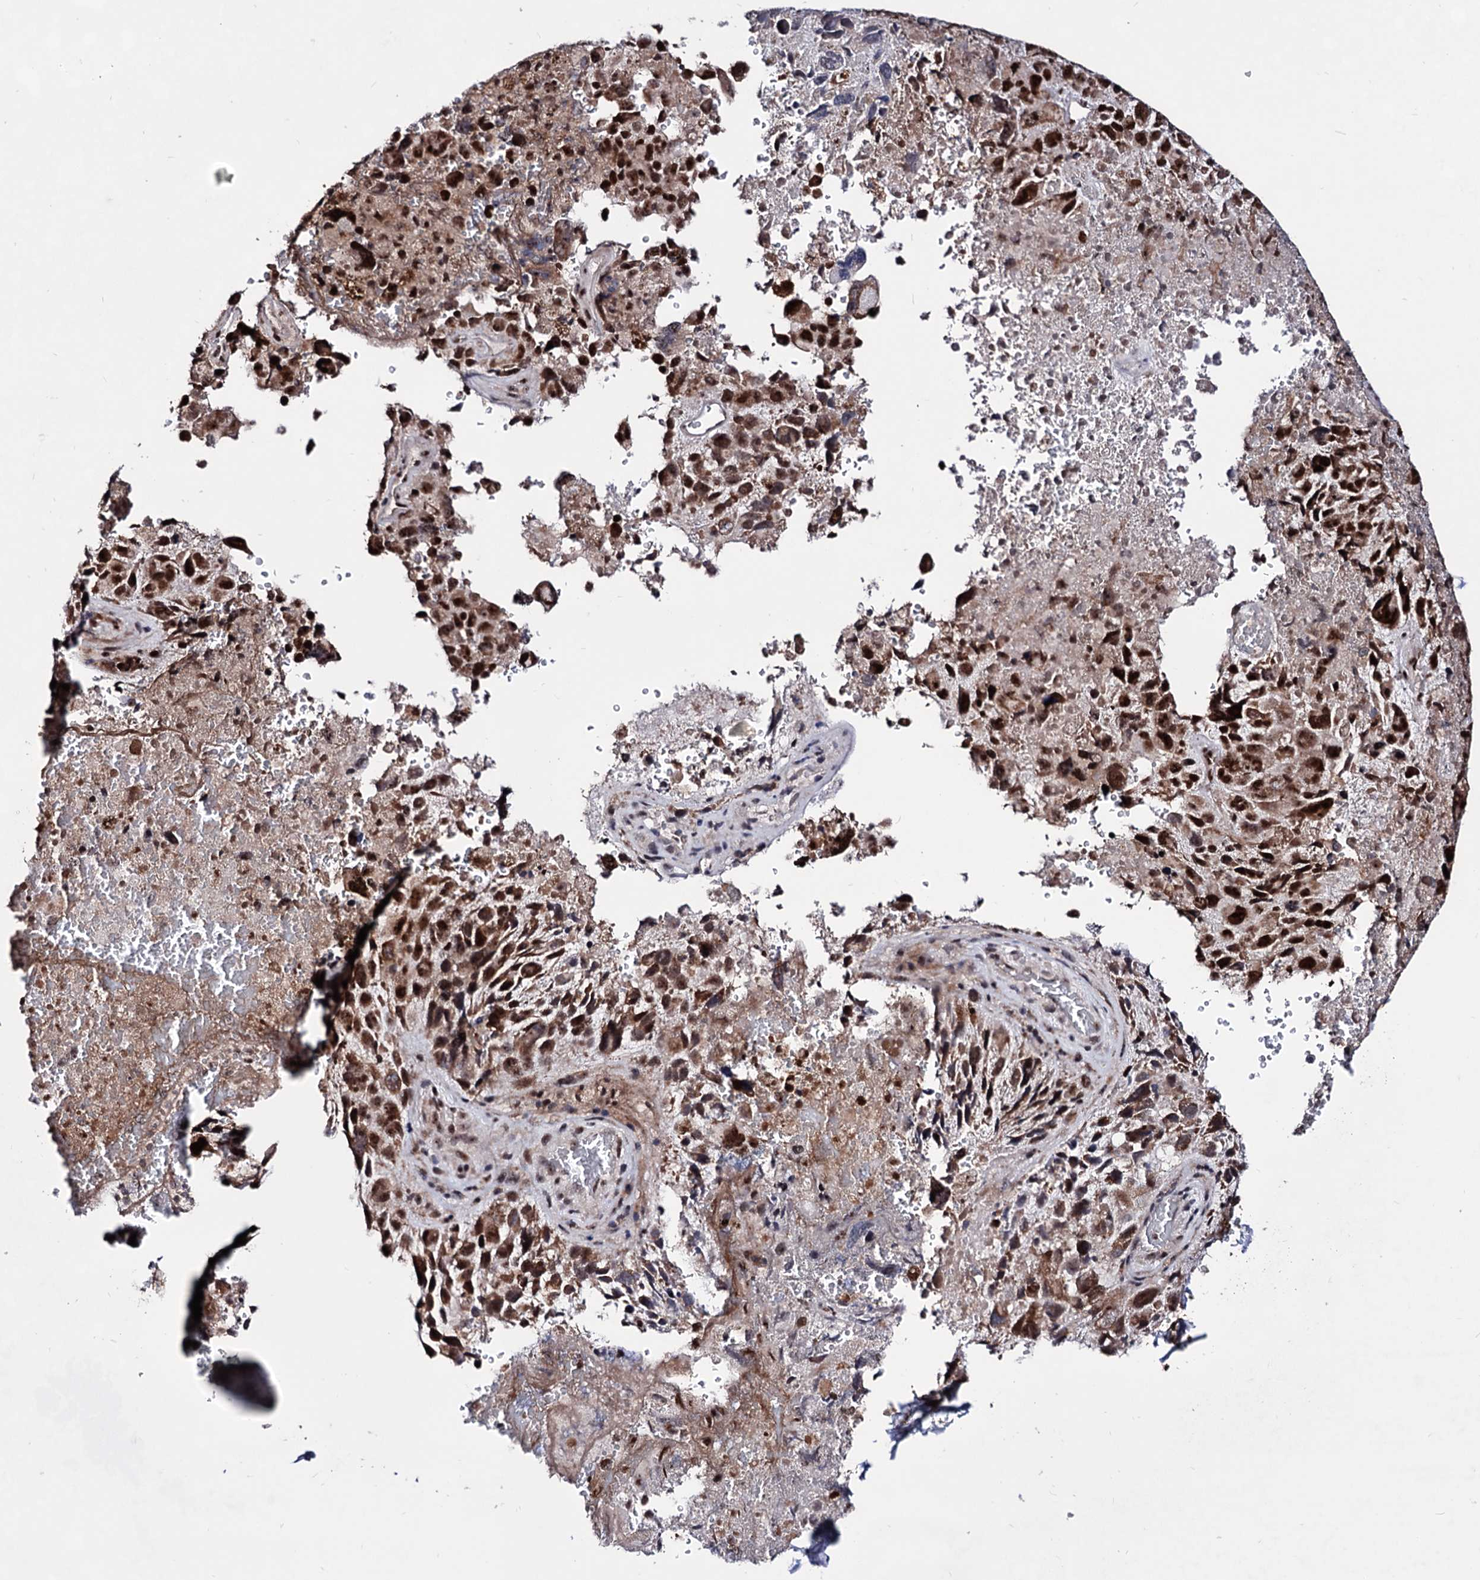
{"staining": {"intensity": "strong", "quantity": ">75%", "location": "cytoplasmic/membranous,nuclear"}, "tissue": "lung cancer", "cell_type": "Tumor cells", "image_type": "cancer", "snomed": [{"axis": "morphology", "description": "Adenocarcinoma, NOS"}, {"axis": "topography", "description": "Lung"}], "caption": "This is an image of IHC staining of lung cancer, which shows strong staining in the cytoplasmic/membranous and nuclear of tumor cells.", "gene": "EXOSC10", "patient": {"sex": "male", "age": 67}}